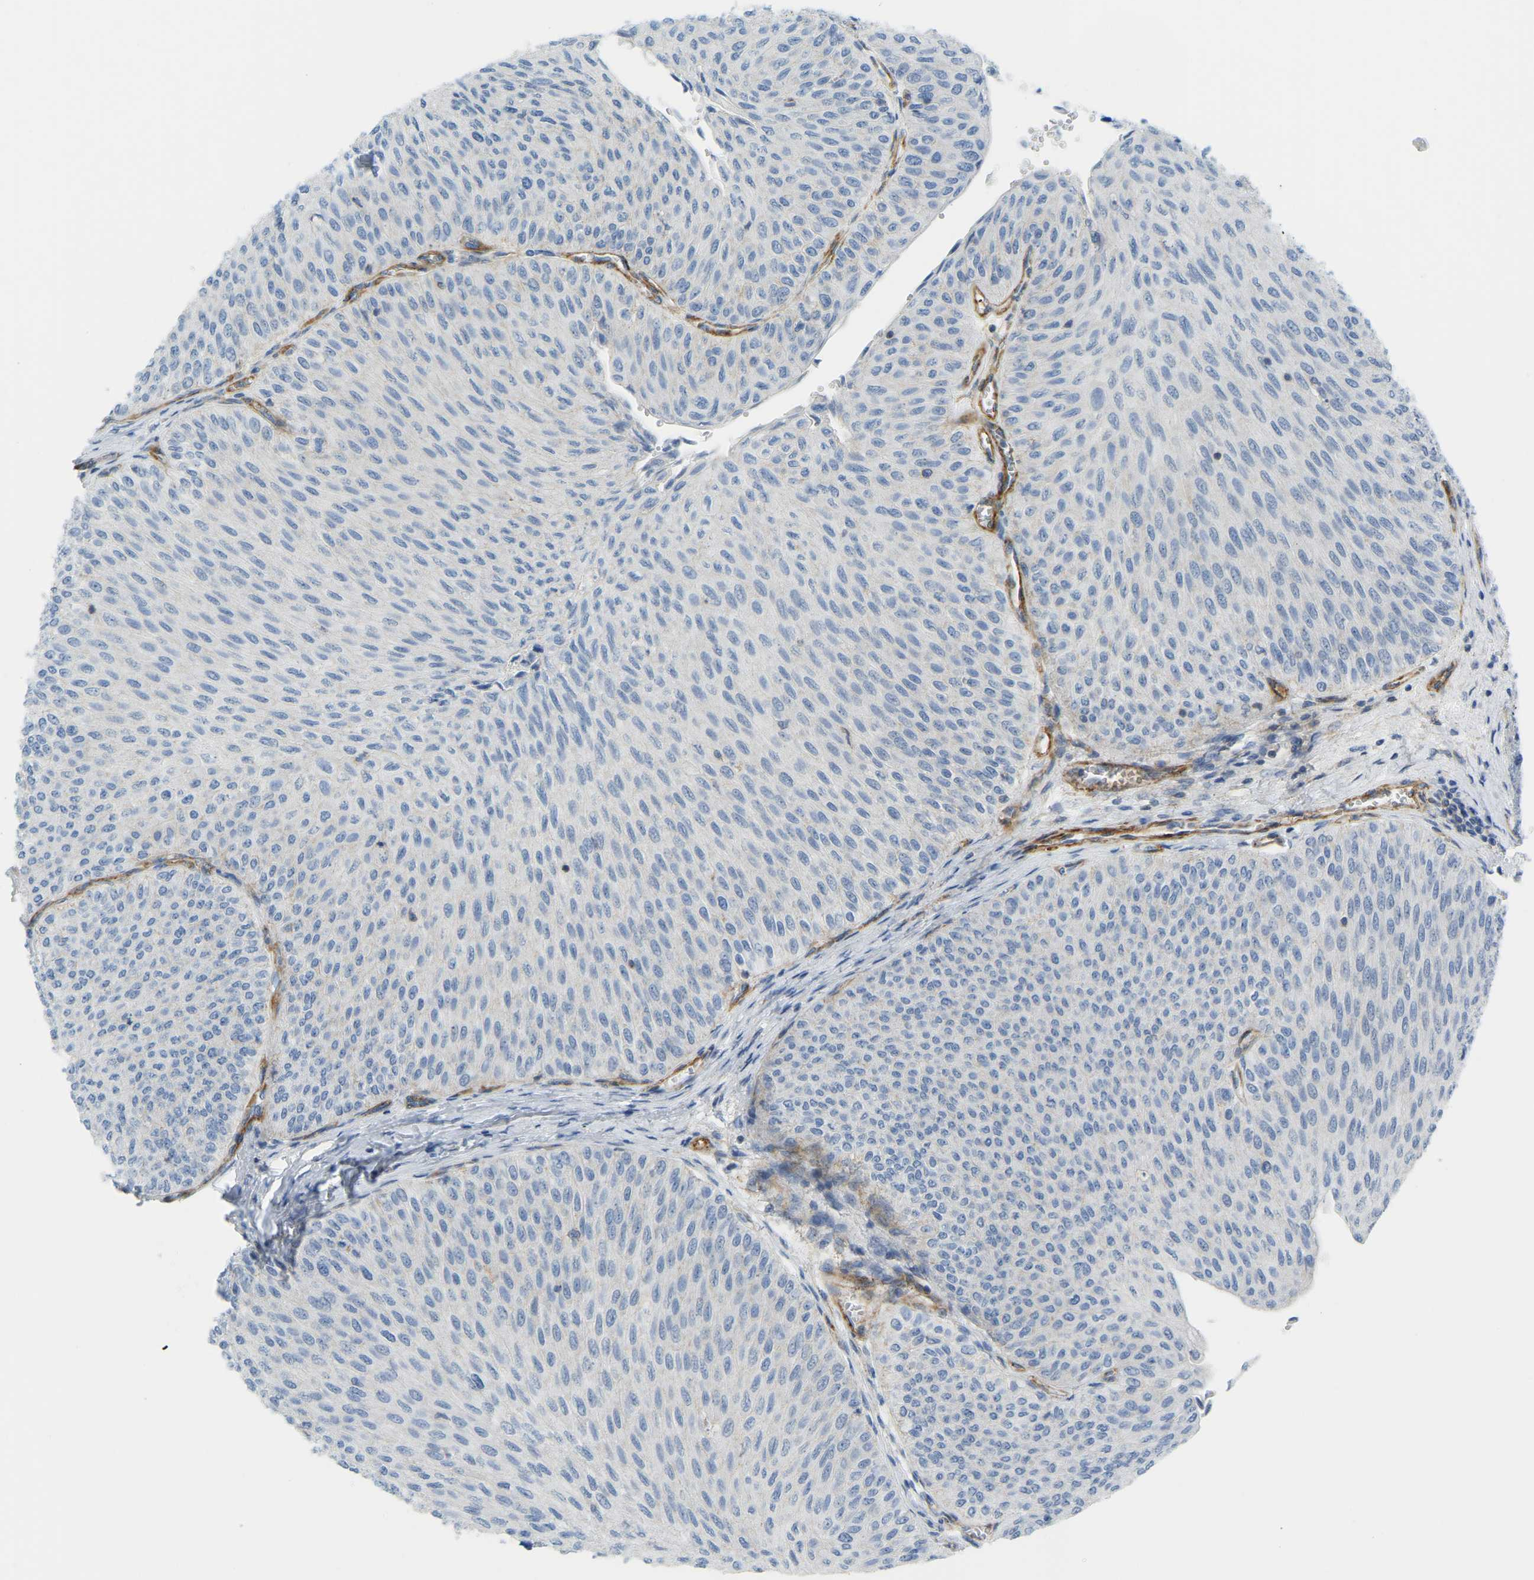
{"staining": {"intensity": "negative", "quantity": "none", "location": "none"}, "tissue": "urothelial cancer", "cell_type": "Tumor cells", "image_type": "cancer", "snomed": [{"axis": "morphology", "description": "Urothelial carcinoma, Low grade"}, {"axis": "topography", "description": "Urinary bladder"}], "caption": "There is no significant positivity in tumor cells of urothelial cancer. (Stains: DAB immunohistochemistry with hematoxylin counter stain, Microscopy: brightfield microscopy at high magnification).", "gene": "MYL3", "patient": {"sex": "male", "age": 78}}